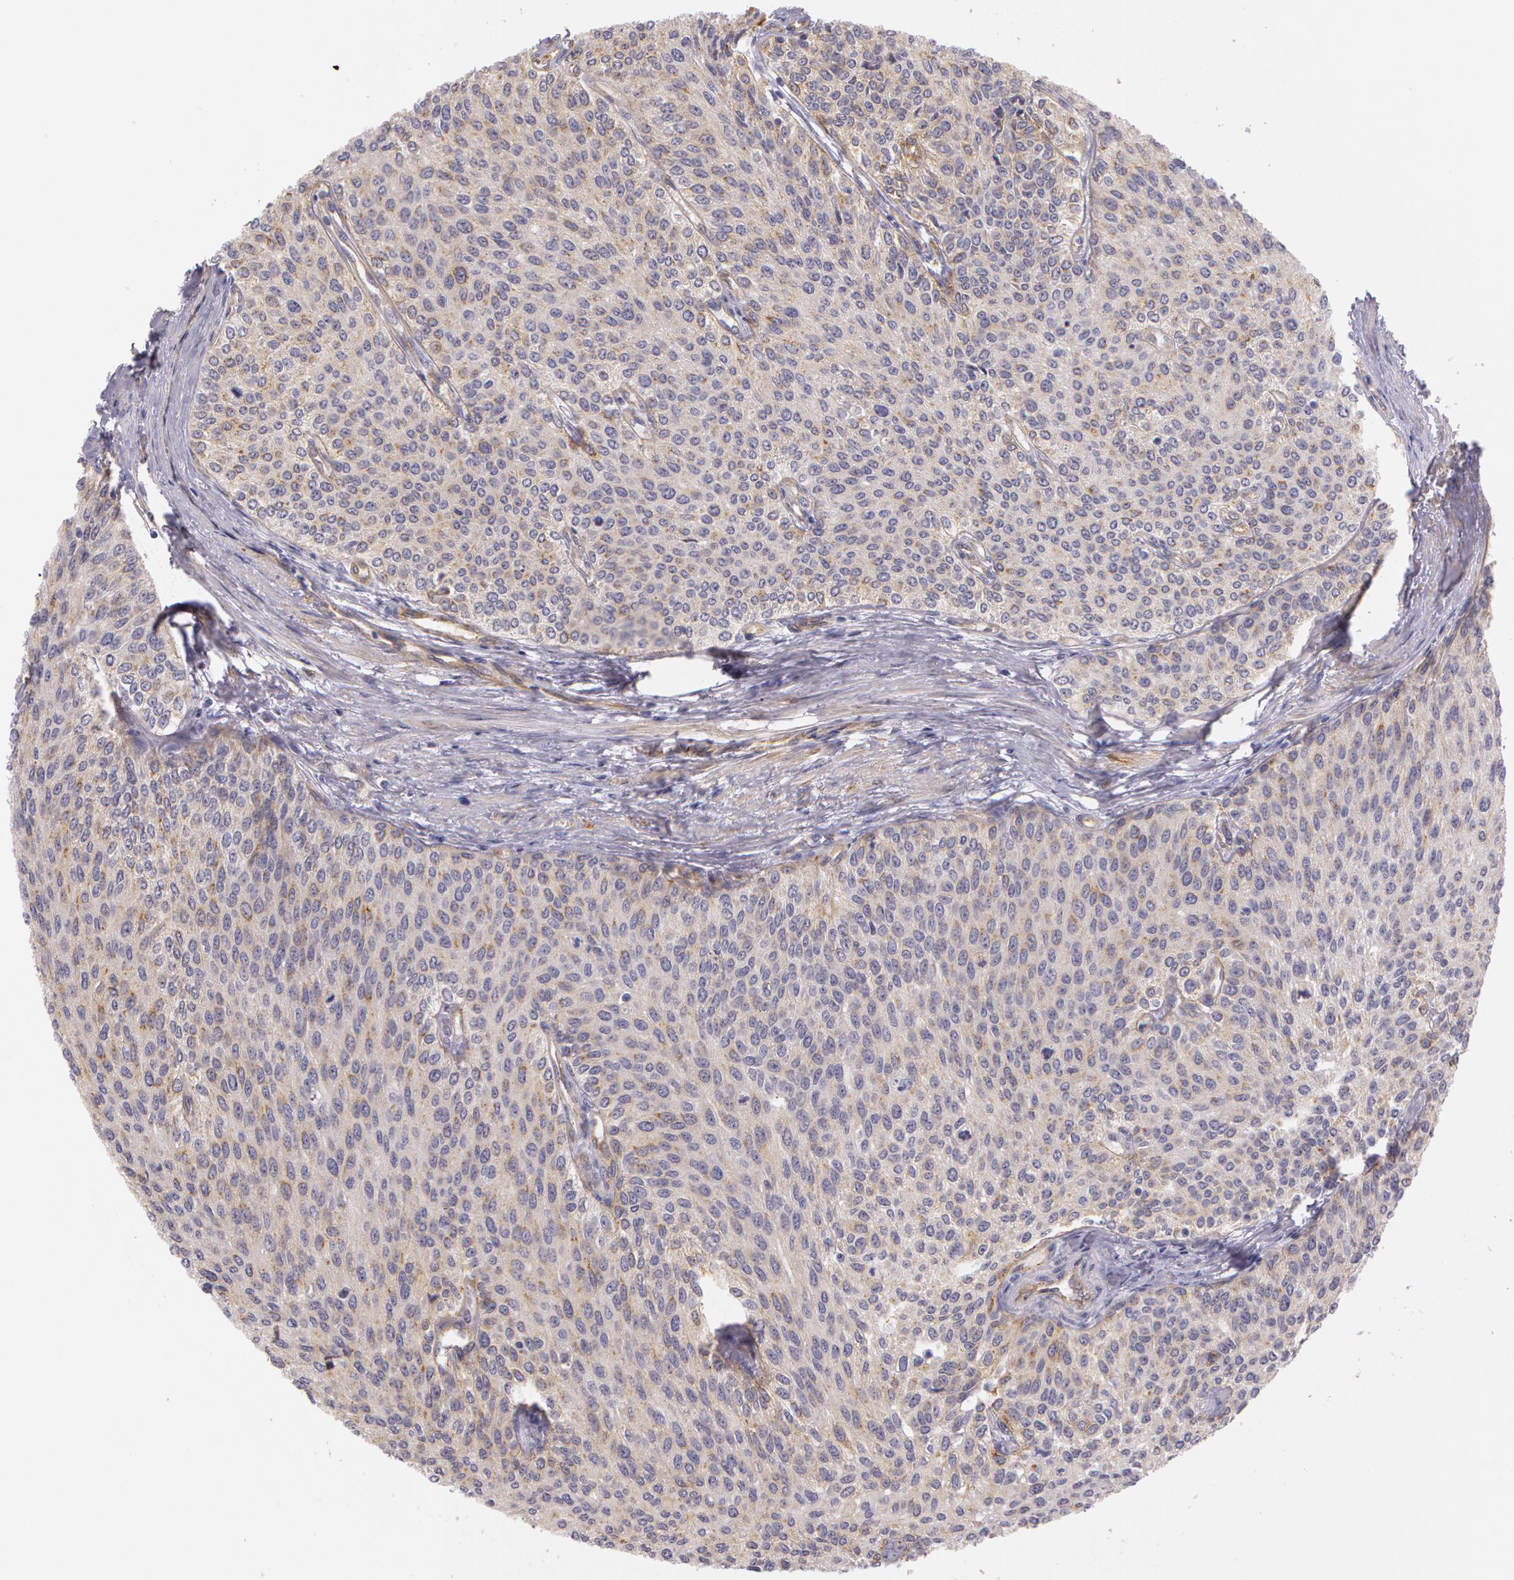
{"staining": {"intensity": "weak", "quantity": "25%-75%", "location": "cytoplasmic/membranous"}, "tissue": "urothelial cancer", "cell_type": "Tumor cells", "image_type": "cancer", "snomed": [{"axis": "morphology", "description": "Urothelial carcinoma, Low grade"}, {"axis": "topography", "description": "Urinary bladder"}], "caption": "Human urothelial cancer stained with a protein marker demonstrates weak staining in tumor cells.", "gene": "APP", "patient": {"sex": "female", "age": 73}}